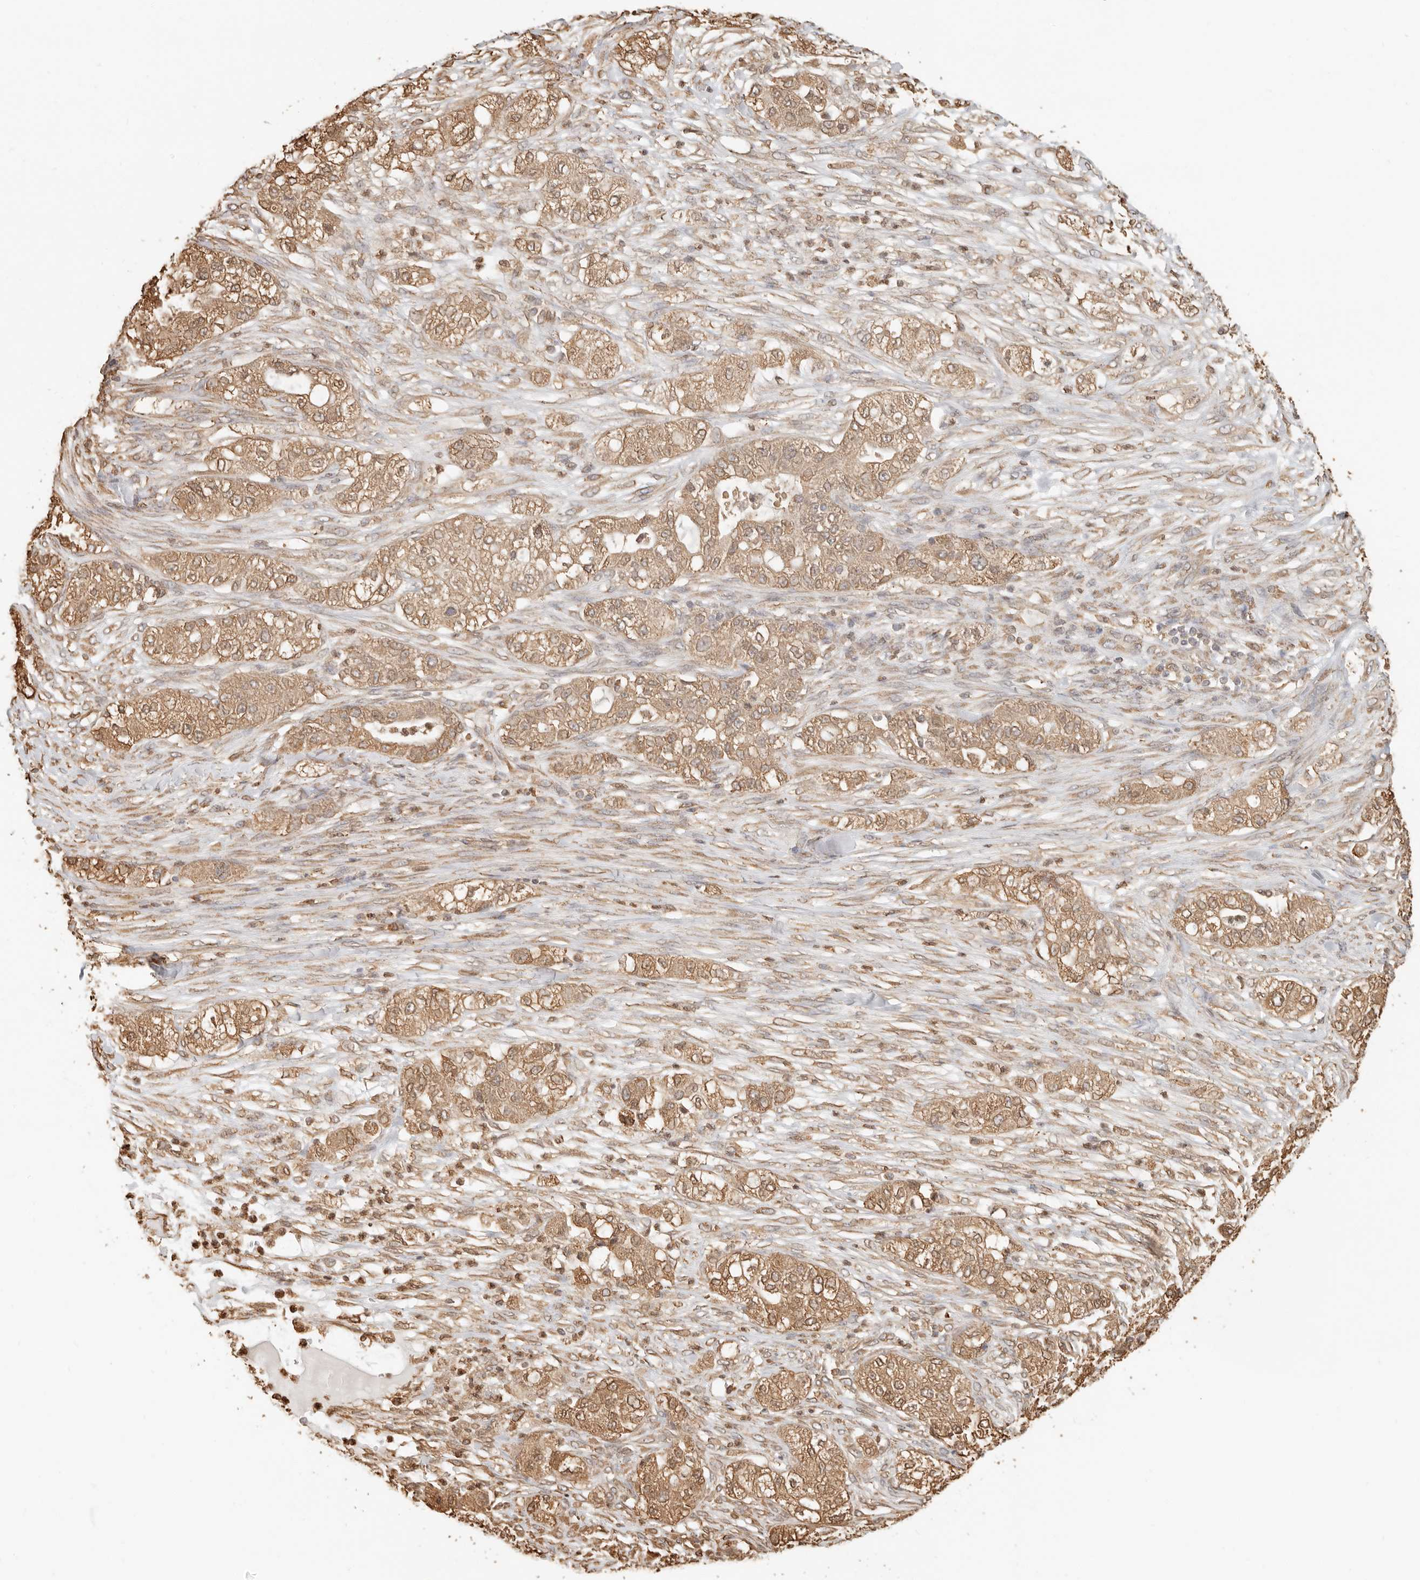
{"staining": {"intensity": "moderate", "quantity": ">75%", "location": "cytoplasmic/membranous"}, "tissue": "pancreatic cancer", "cell_type": "Tumor cells", "image_type": "cancer", "snomed": [{"axis": "morphology", "description": "Adenocarcinoma, NOS"}, {"axis": "topography", "description": "Pancreas"}], "caption": "Immunohistochemical staining of human pancreatic cancer (adenocarcinoma) reveals medium levels of moderate cytoplasmic/membranous staining in approximately >75% of tumor cells.", "gene": "ARHGEF10L", "patient": {"sex": "female", "age": 78}}